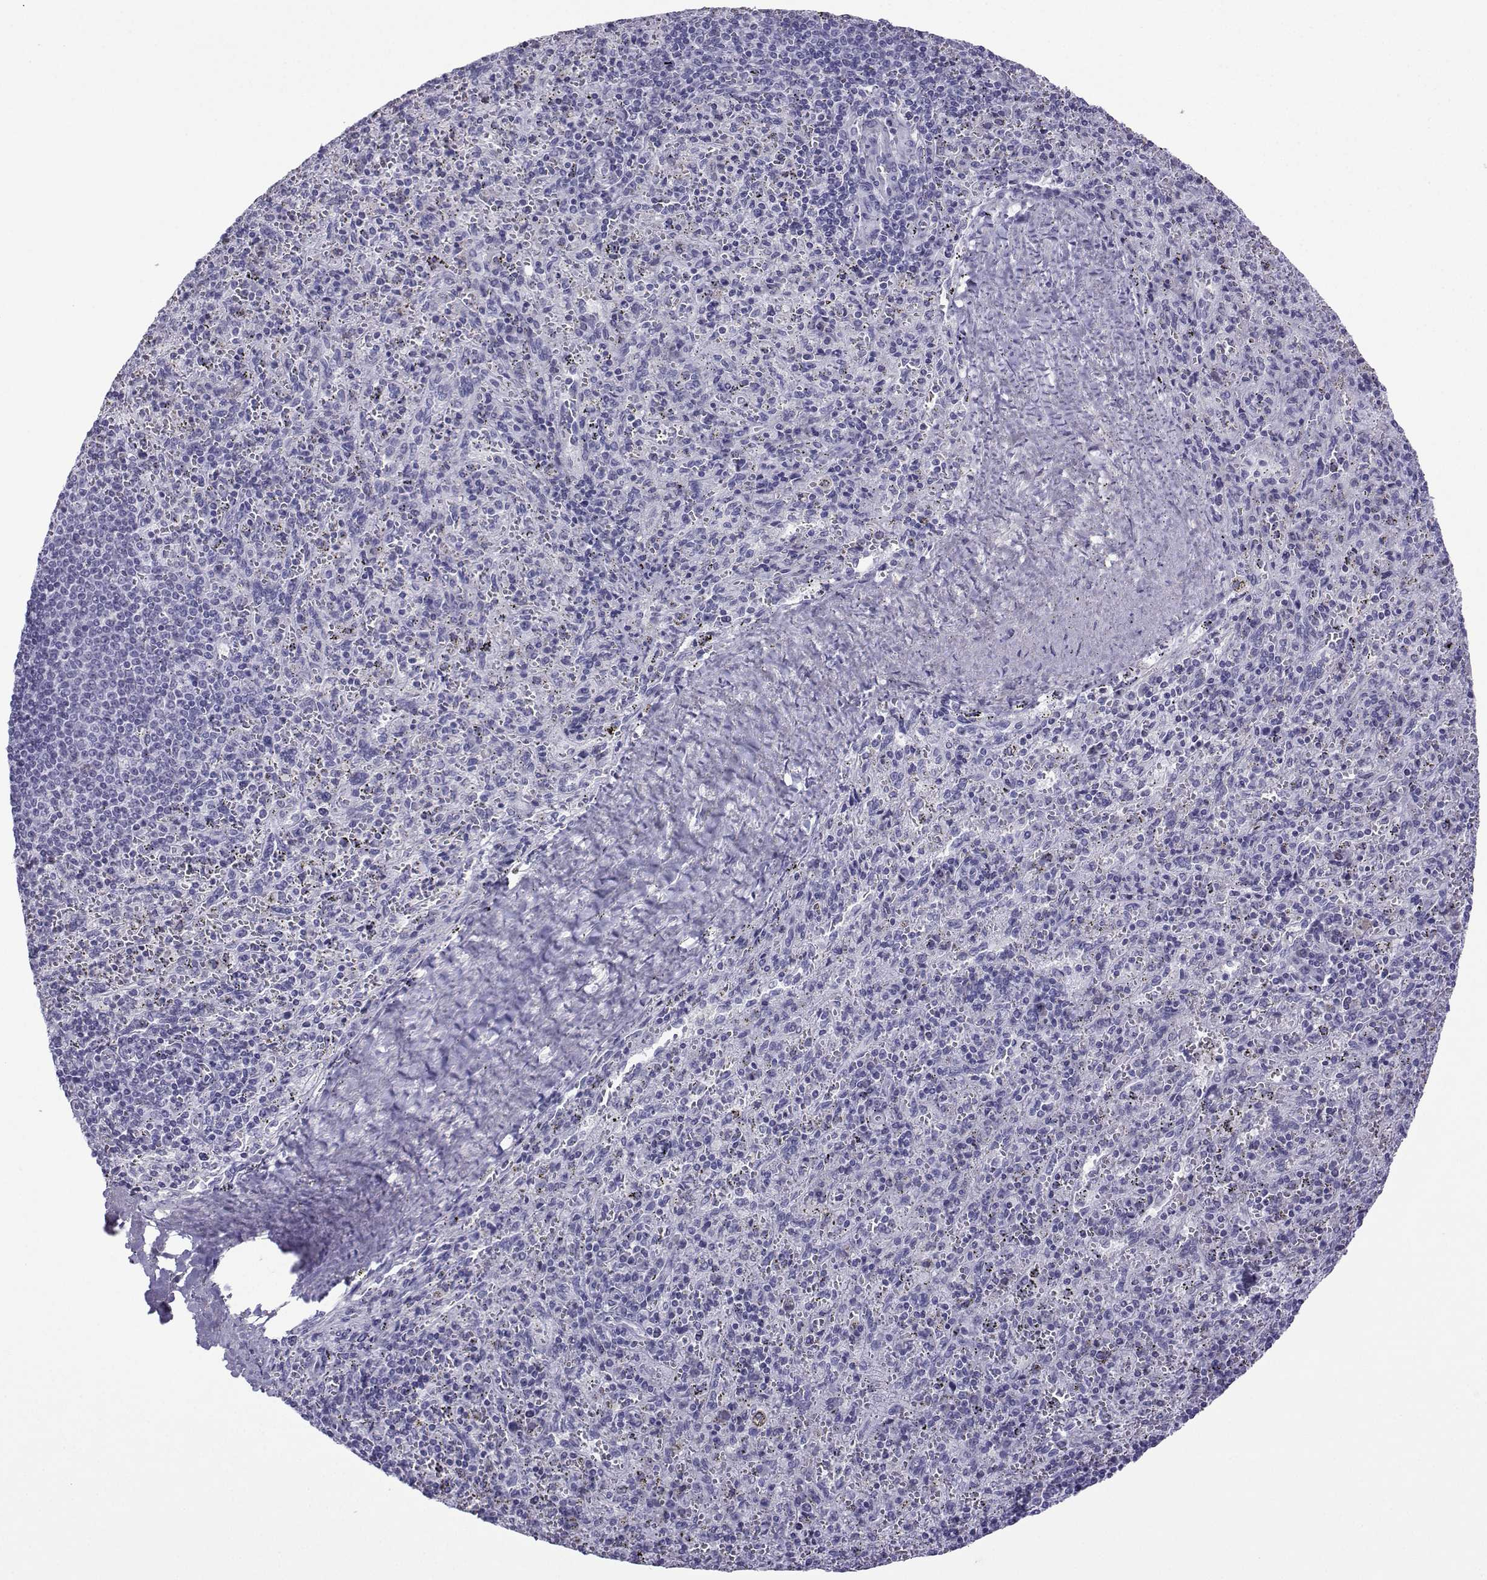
{"staining": {"intensity": "negative", "quantity": "none", "location": "none"}, "tissue": "spleen", "cell_type": "Cells in red pulp", "image_type": "normal", "snomed": [{"axis": "morphology", "description": "Normal tissue, NOS"}, {"axis": "topography", "description": "Spleen"}], "caption": "Cells in red pulp show no significant expression in normal spleen.", "gene": "TRIM46", "patient": {"sex": "male", "age": 57}}